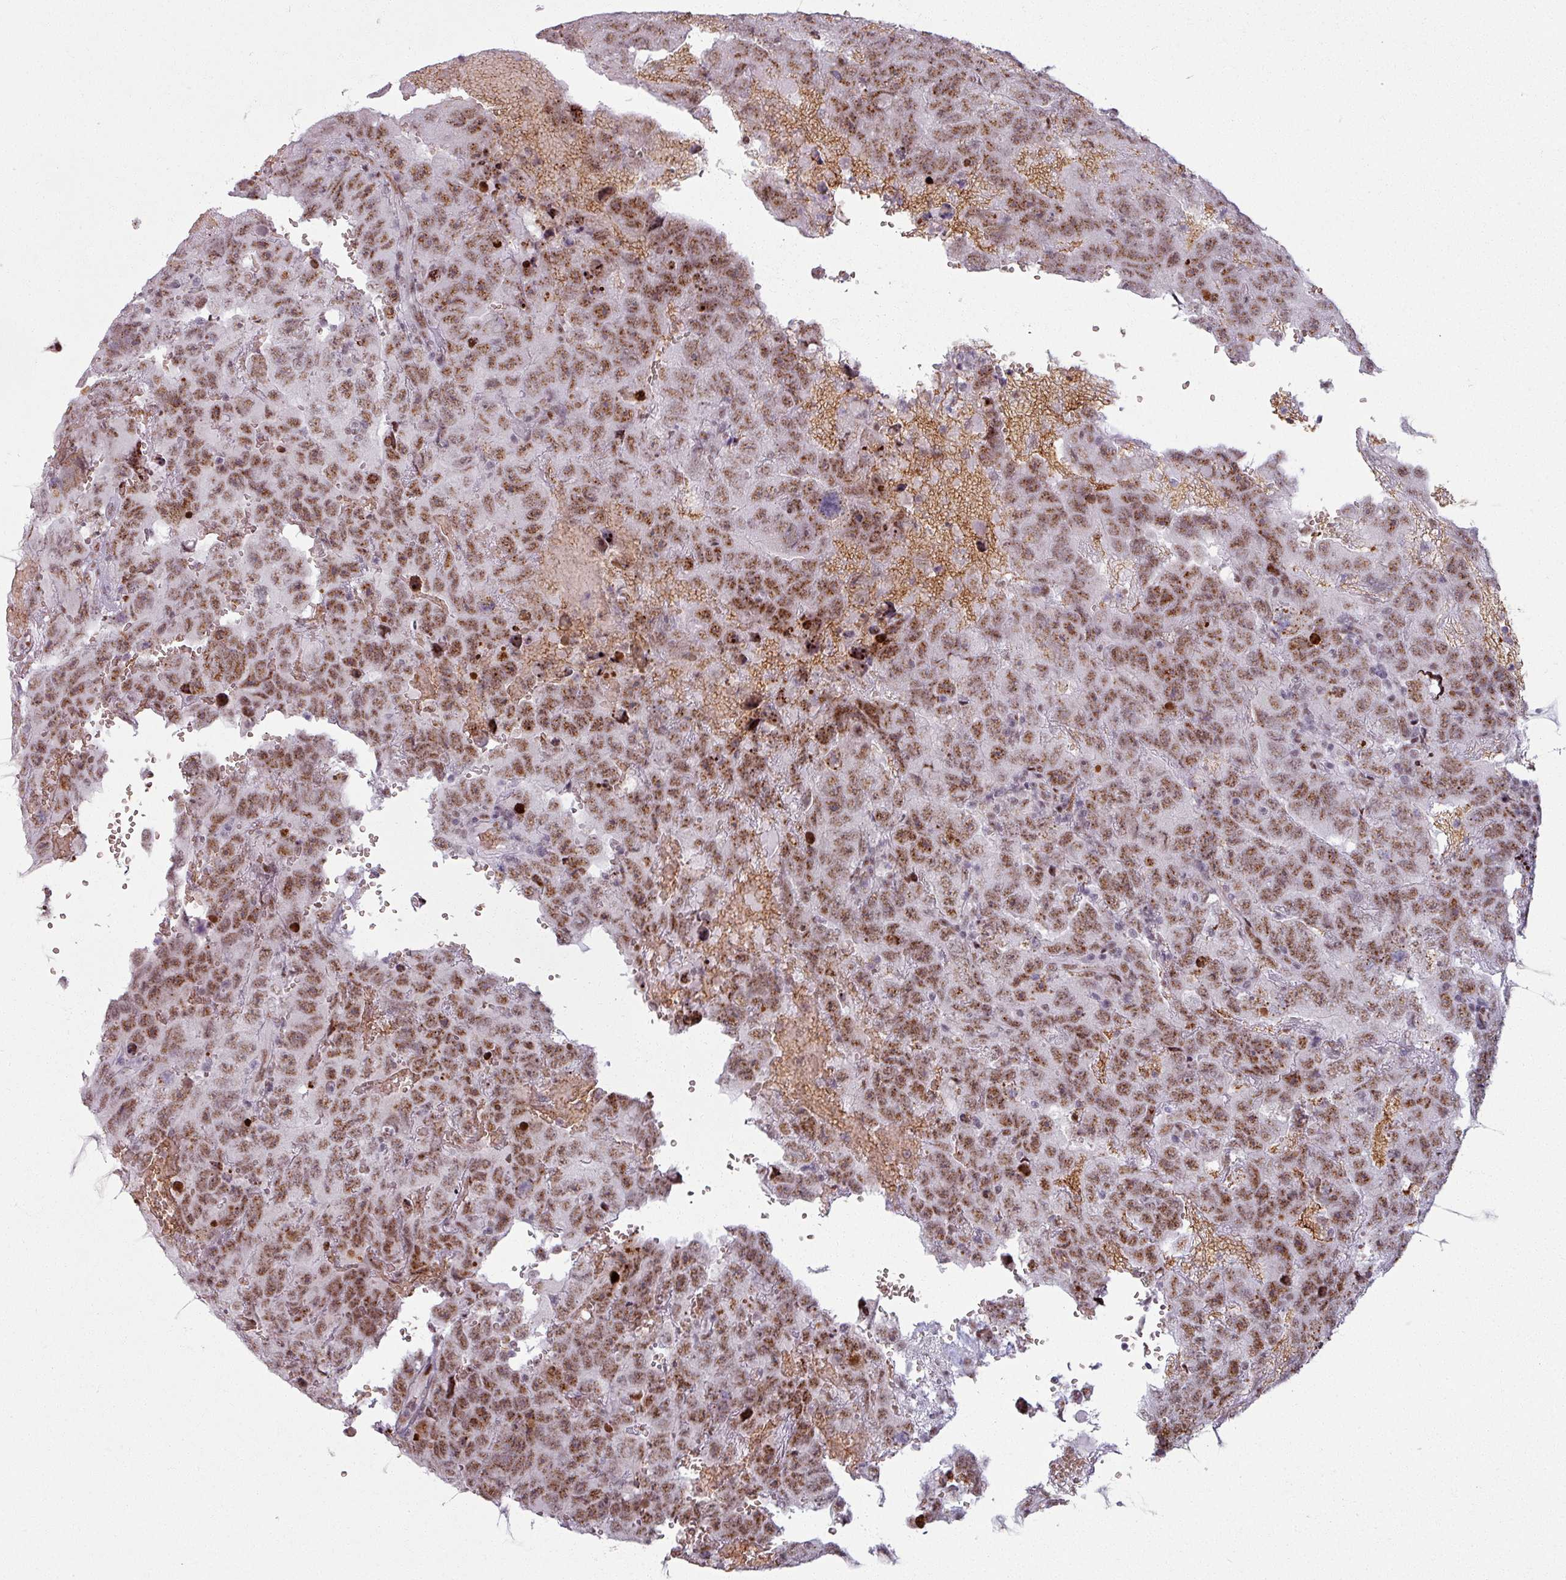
{"staining": {"intensity": "moderate", "quantity": ">75%", "location": "nuclear"}, "tissue": "testis cancer", "cell_type": "Tumor cells", "image_type": "cancer", "snomed": [{"axis": "morphology", "description": "Carcinoma, Embryonal, NOS"}, {"axis": "topography", "description": "Testis"}], "caption": "Testis cancer (embryonal carcinoma) tissue demonstrates moderate nuclear expression in approximately >75% of tumor cells", "gene": "NCOR1", "patient": {"sex": "male", "age": 45}}